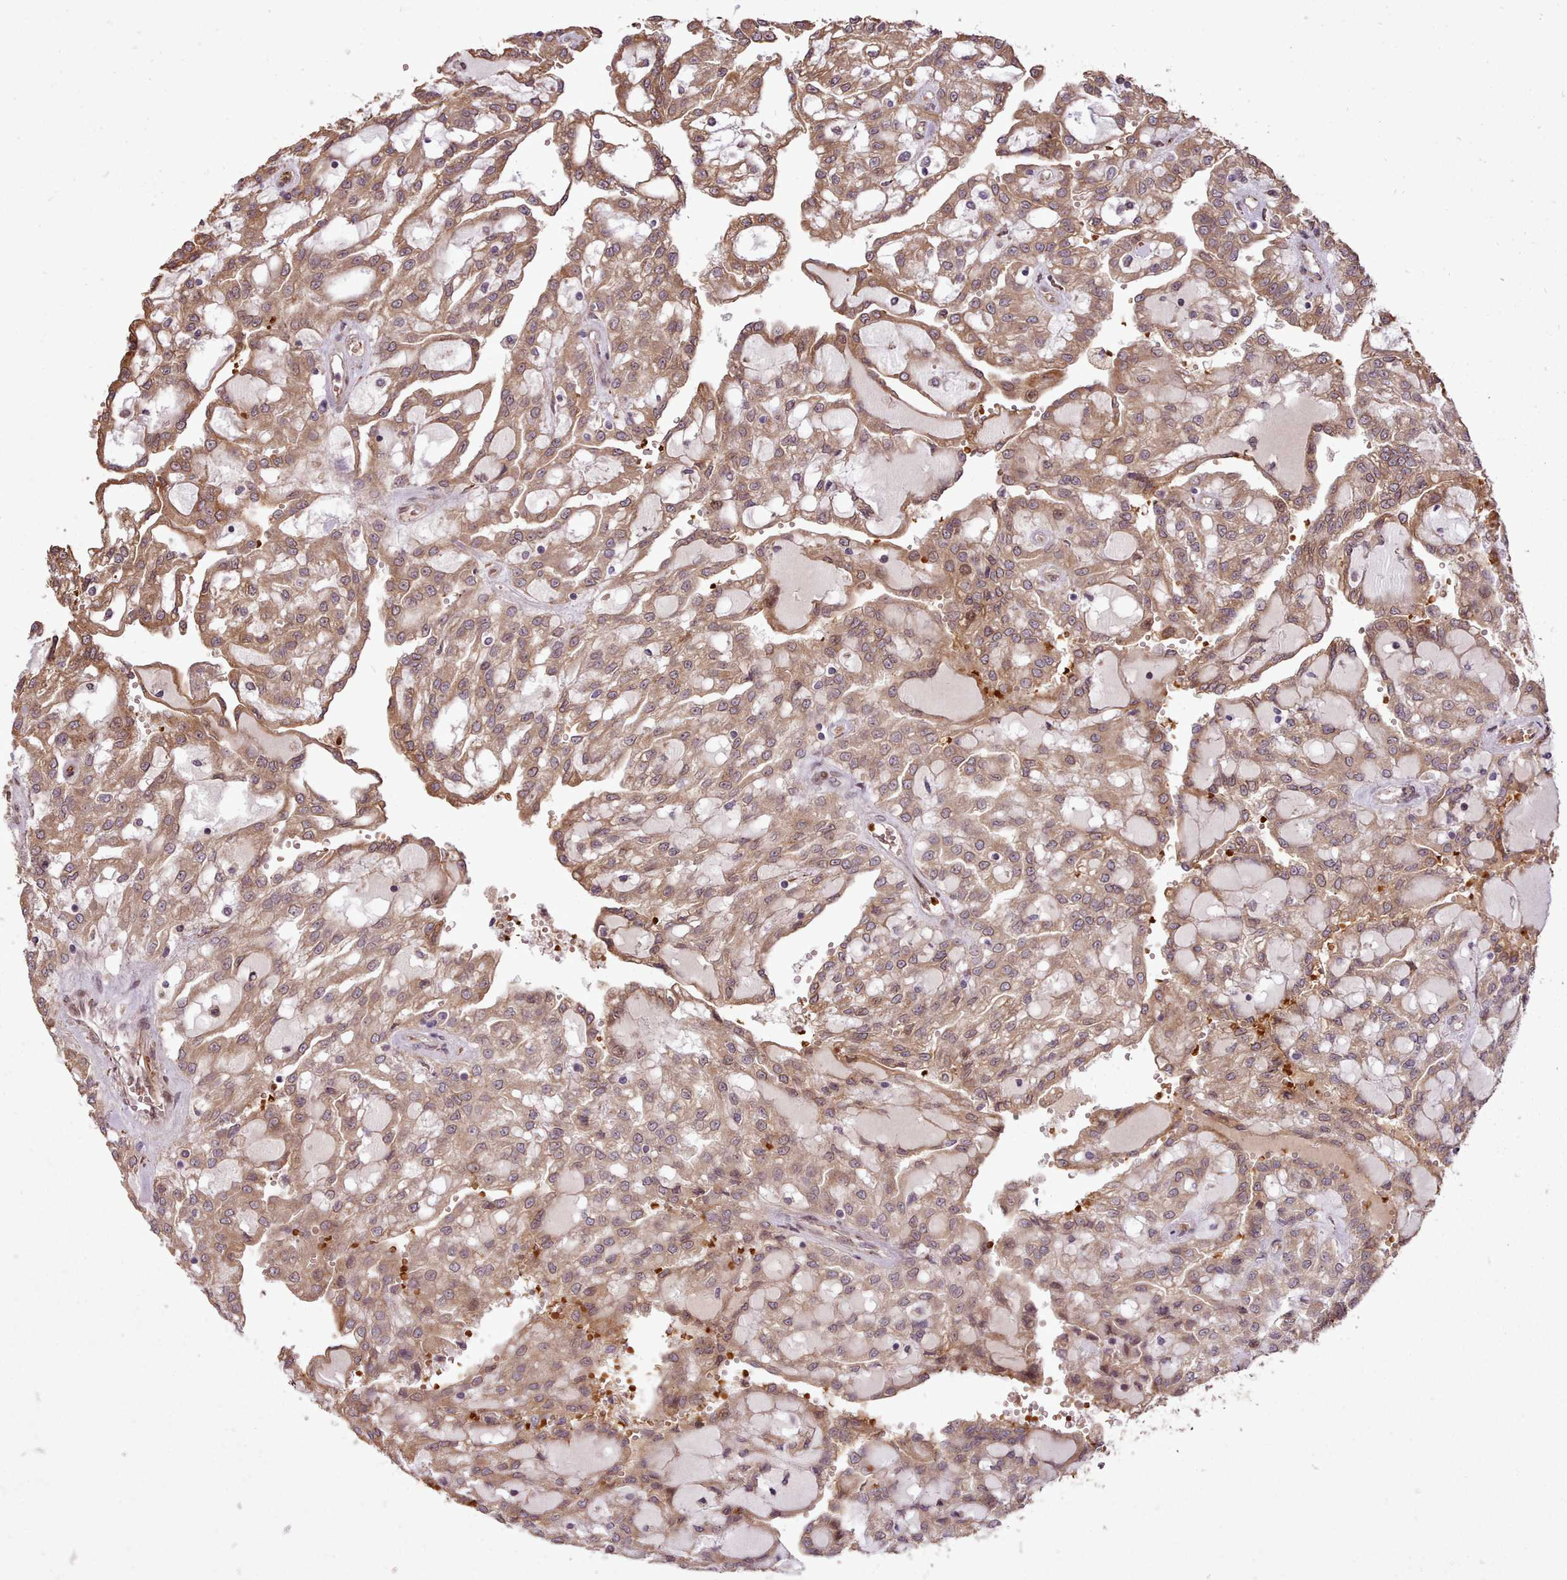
{"staining": {"intensity": "moderate", "quantity": ">75%", "location": "cytoplasmic/membranous"}, "tissue": "renal cancer", "cell_type": "Tumor cells", "image_type": "cancer", "snomed": [{"axis": "morphology", "description": "Adenocarcinoma, NOS"}, {"axis": "topography", "description": "Kidney"}], "caption": "Adenocarcinoma (renal) stained with DAB (3,3'-diaminobenzidine) immunohistochemistry (IHC) exhibits medium levels of moderate cytoplasmic/membranous expression in approximately >75% of tumor cells.", "gene": "CABP1", "patient": {"sex": "male", "age": 63}}